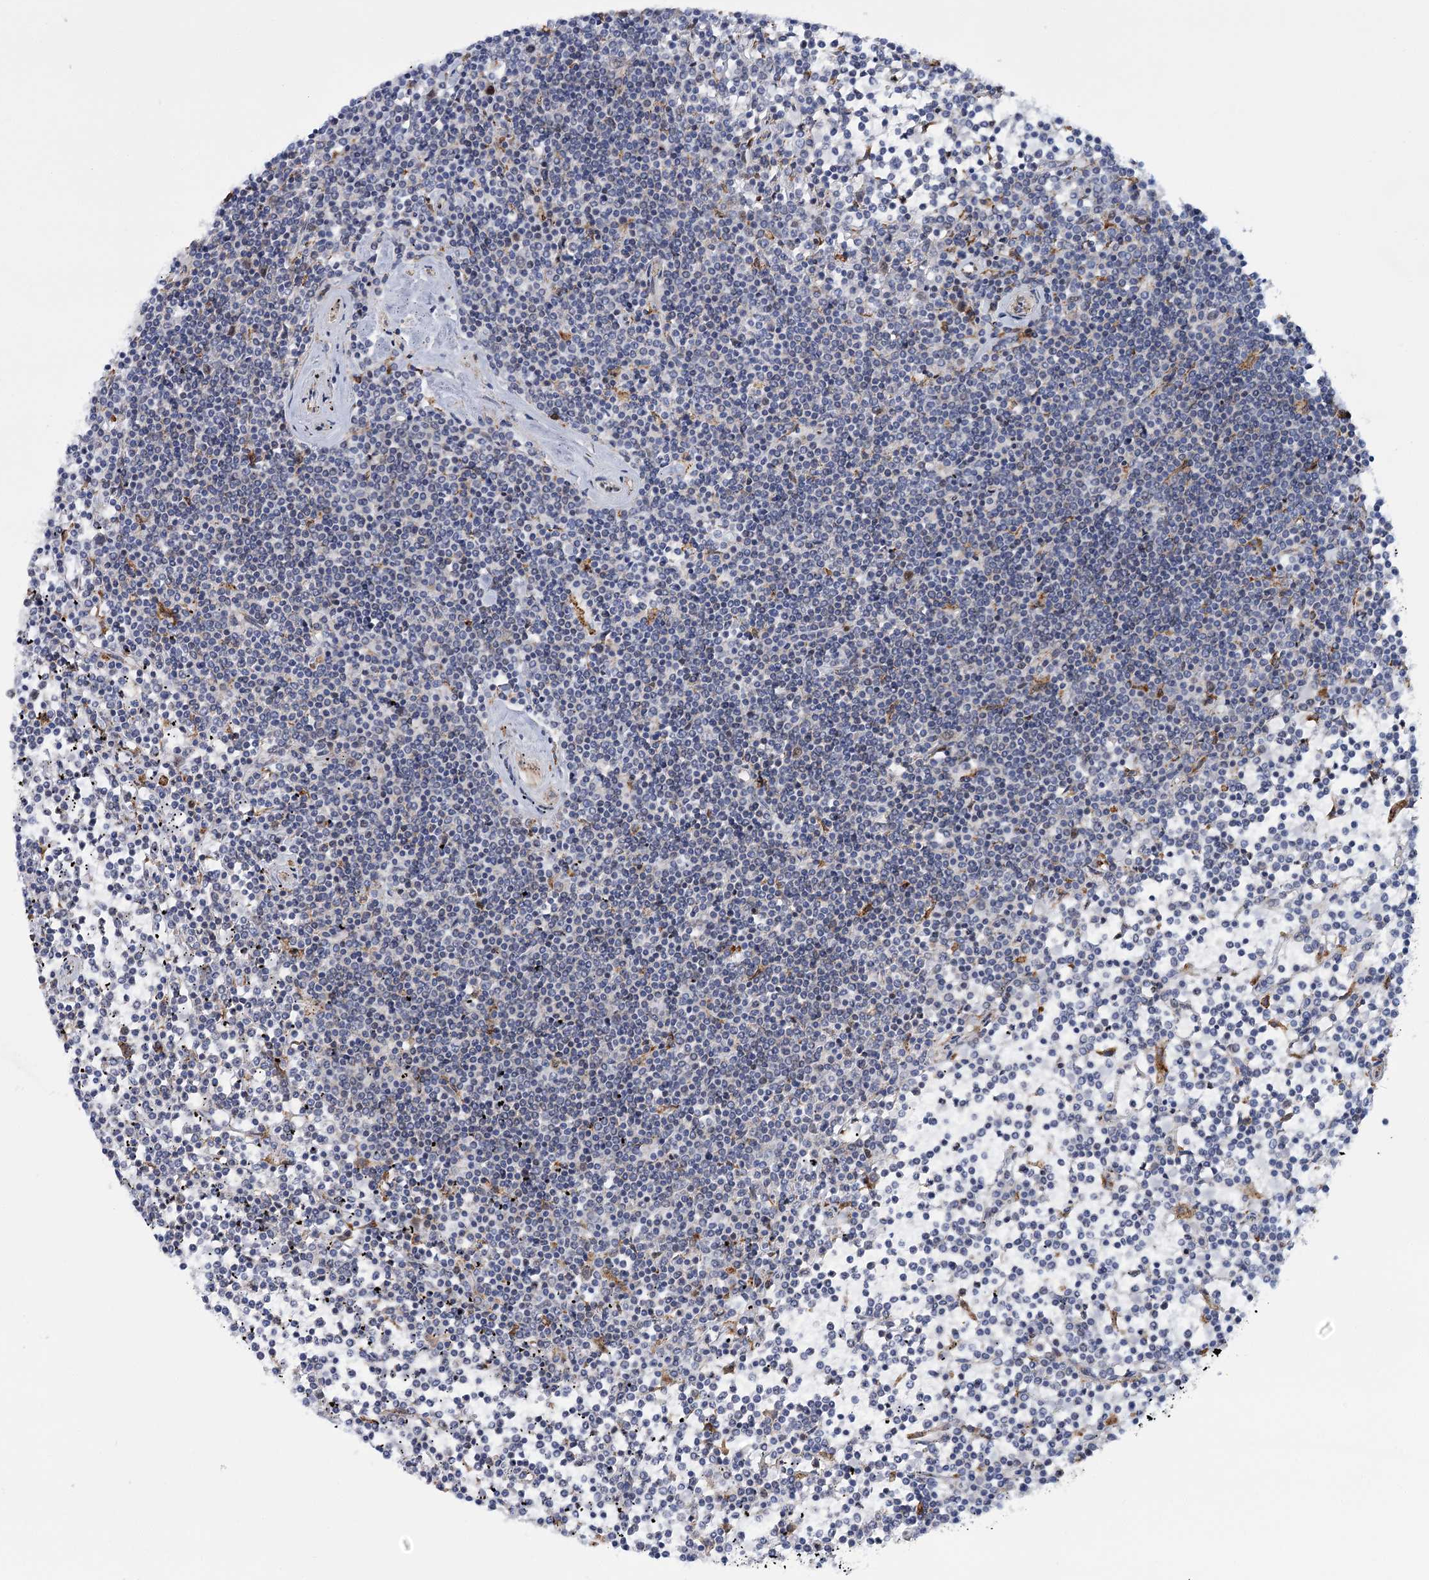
{"staining": {"intensity": "negative", "quantity": "none", "location": "none"}, "tissue": "lymphoma", "cell_type": "Tumor cells", "image_type": "cancer", "snomed": [{"axis": "morphology", "description": "Malignant lymphoma, non-Hodgkin's type, Low grade"}, {"axis": "topography", "description": "Spleen"}], "caption": "The IHC image has no significant staining in tumor cells of lymphoma tissue.", "gene": "MBLAC2", "patient": {"sex": "female", "age": 19}}